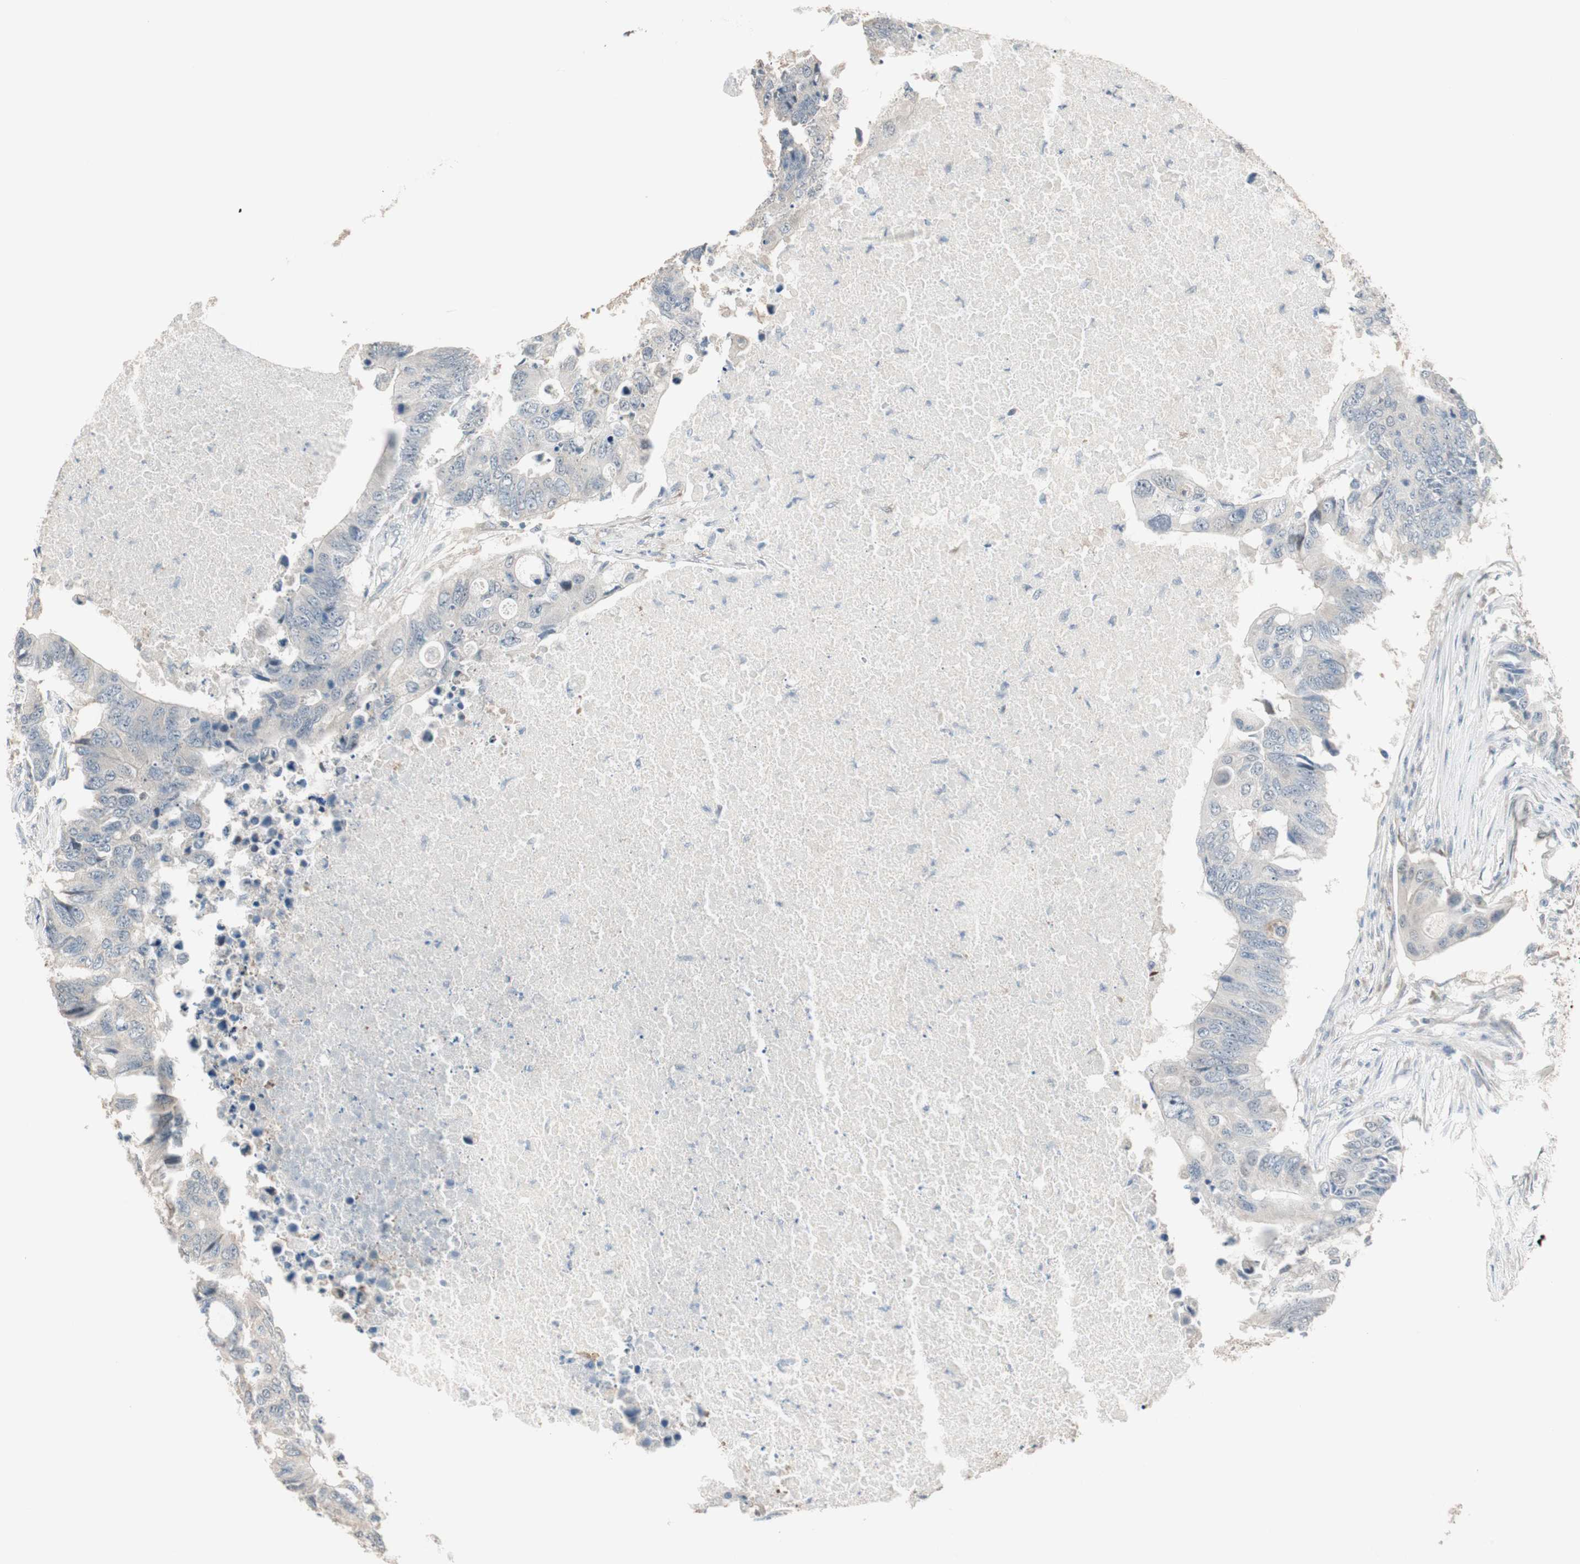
{"staining": {"intensity": "negative", "quantity": "none", "location": "none"}, "tissue": "colorectal cancer", "cell_type": "Tumor cells", "image_type": "cancer", "snomed": [{"axis": "morphology", "description": "Adenocarcinoma, NOS"}, {"axis": "topography", "description": "Colon"}], "caption": "This is a photomicrograph of IHC staining of adenocarcinoma (colorectal), which shows no staining in tumor cells.", "gene": "PDZK1", "patient": {"sex": "male", "age": 71}}